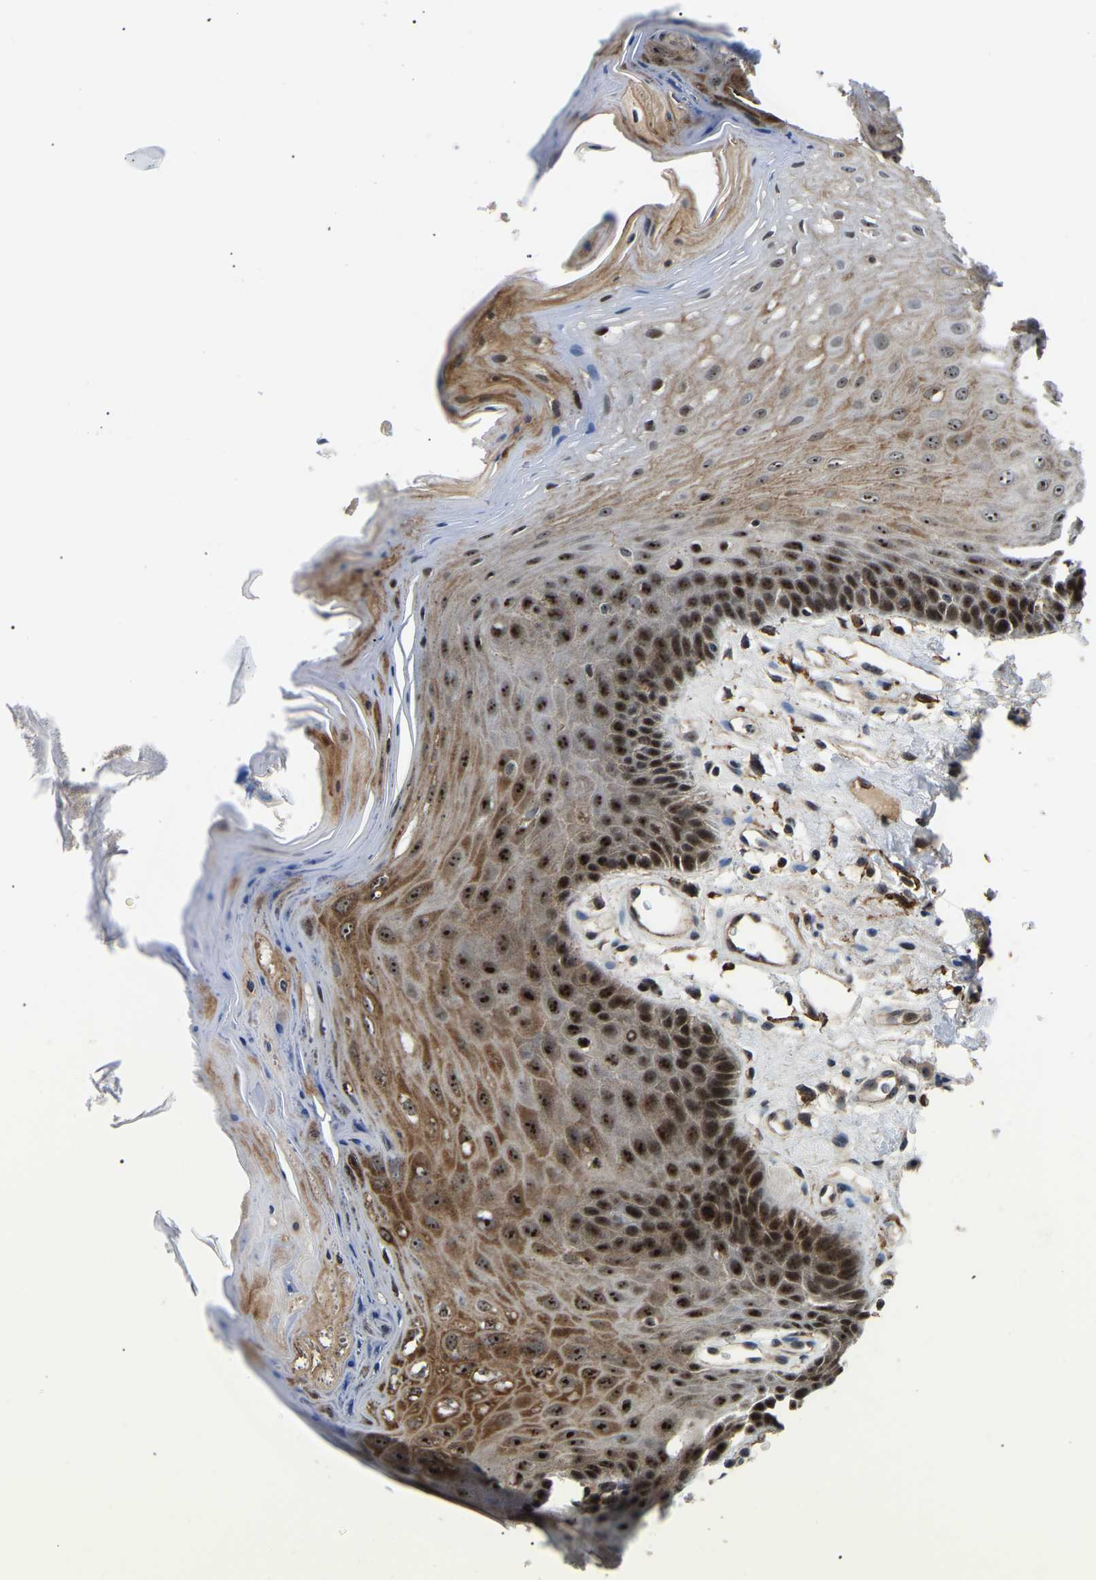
{"staining": {"intensity": "strong", "quantity": ">75%", "location": "cytoplasmic/membranous,nuclear"}, "tissue": "oral mucosa", "cell_type": "Squamous epithelial cells", "image_type": "normal", "snomed": [{"axis": "morphology", "description": "Normal tissue, NOS"}, {"axis": "morphology", "description": "Squamous cell carcinoma, NOS"}, {"axis": "topography", "description": "Oral tissue"}, {"axis": "topography", "description": "Head-Neck"}], "caption": "Strong cytoplasmic/membranous,nuclear protein staining is present in about >75% of squamous epithelial cells in oral mucosa. (DAB (3,3'-diaminobenzidine) IHC, brown staining for protein, blue staining for nuclei).", "gene": "RRP1B", "patient": {"sex": "male", "age": 71}}